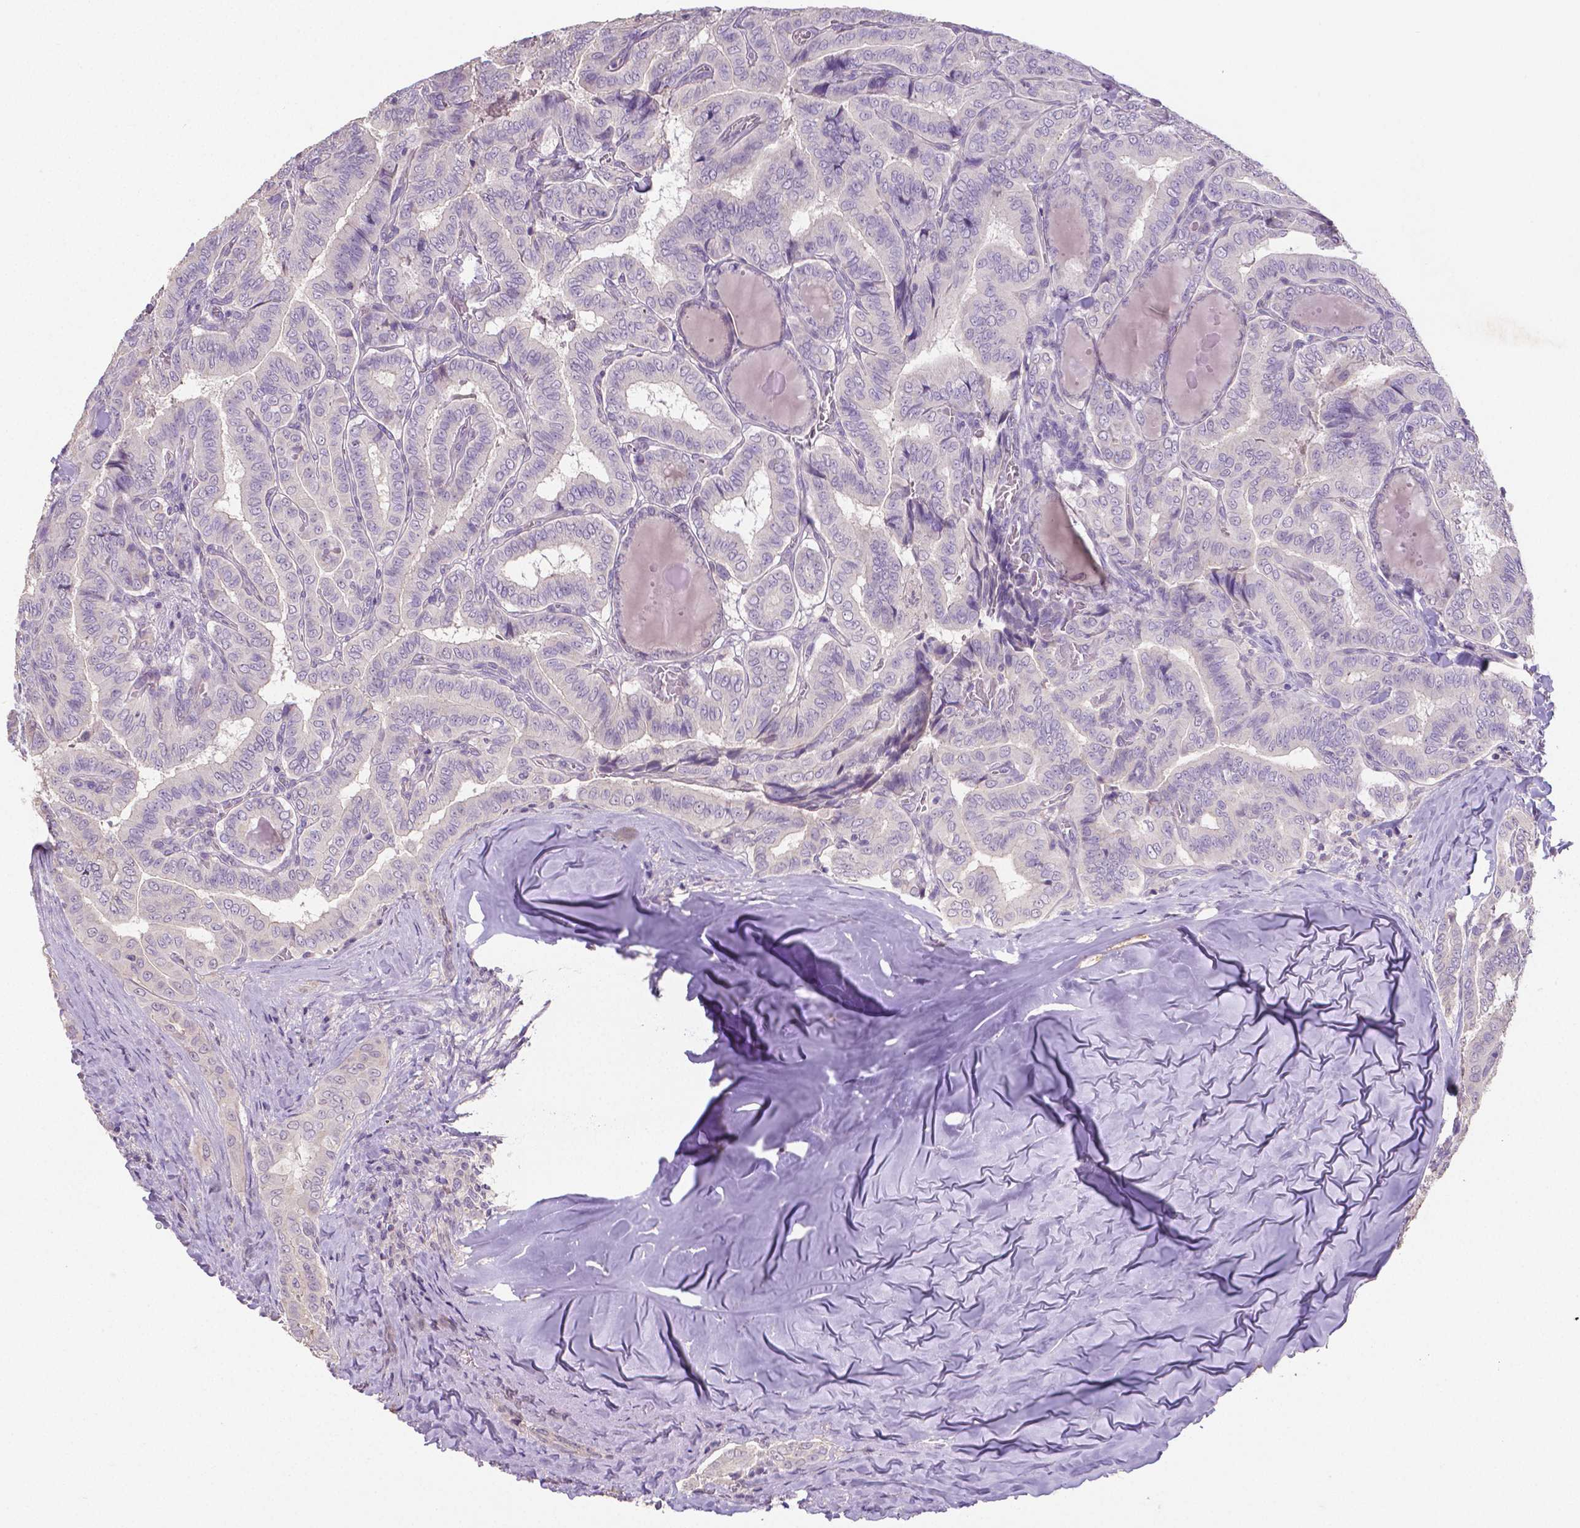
{"staining": {"intensity": "negative", "quantity": "none", "location": "none"}, "tissue": "thyroid cancer", "cell_type": "Tumor cells", "image_type": "cancer", "snomed": [{"axis": "morphology", "description": "Papillary adenocarcinoma, NOS"}, {"axis": "morphology", "description": "Papillary adenoma metastatic"}, {"axis": "topography", "description": "Thyroid gland"}], "caption": "Immunohistochemical staining of thyroid papillary adenoma metastatic shows no significant staining in tumor cells.", "gene": "CRMP1", "patient": {"sex": "female", "age": 50}}